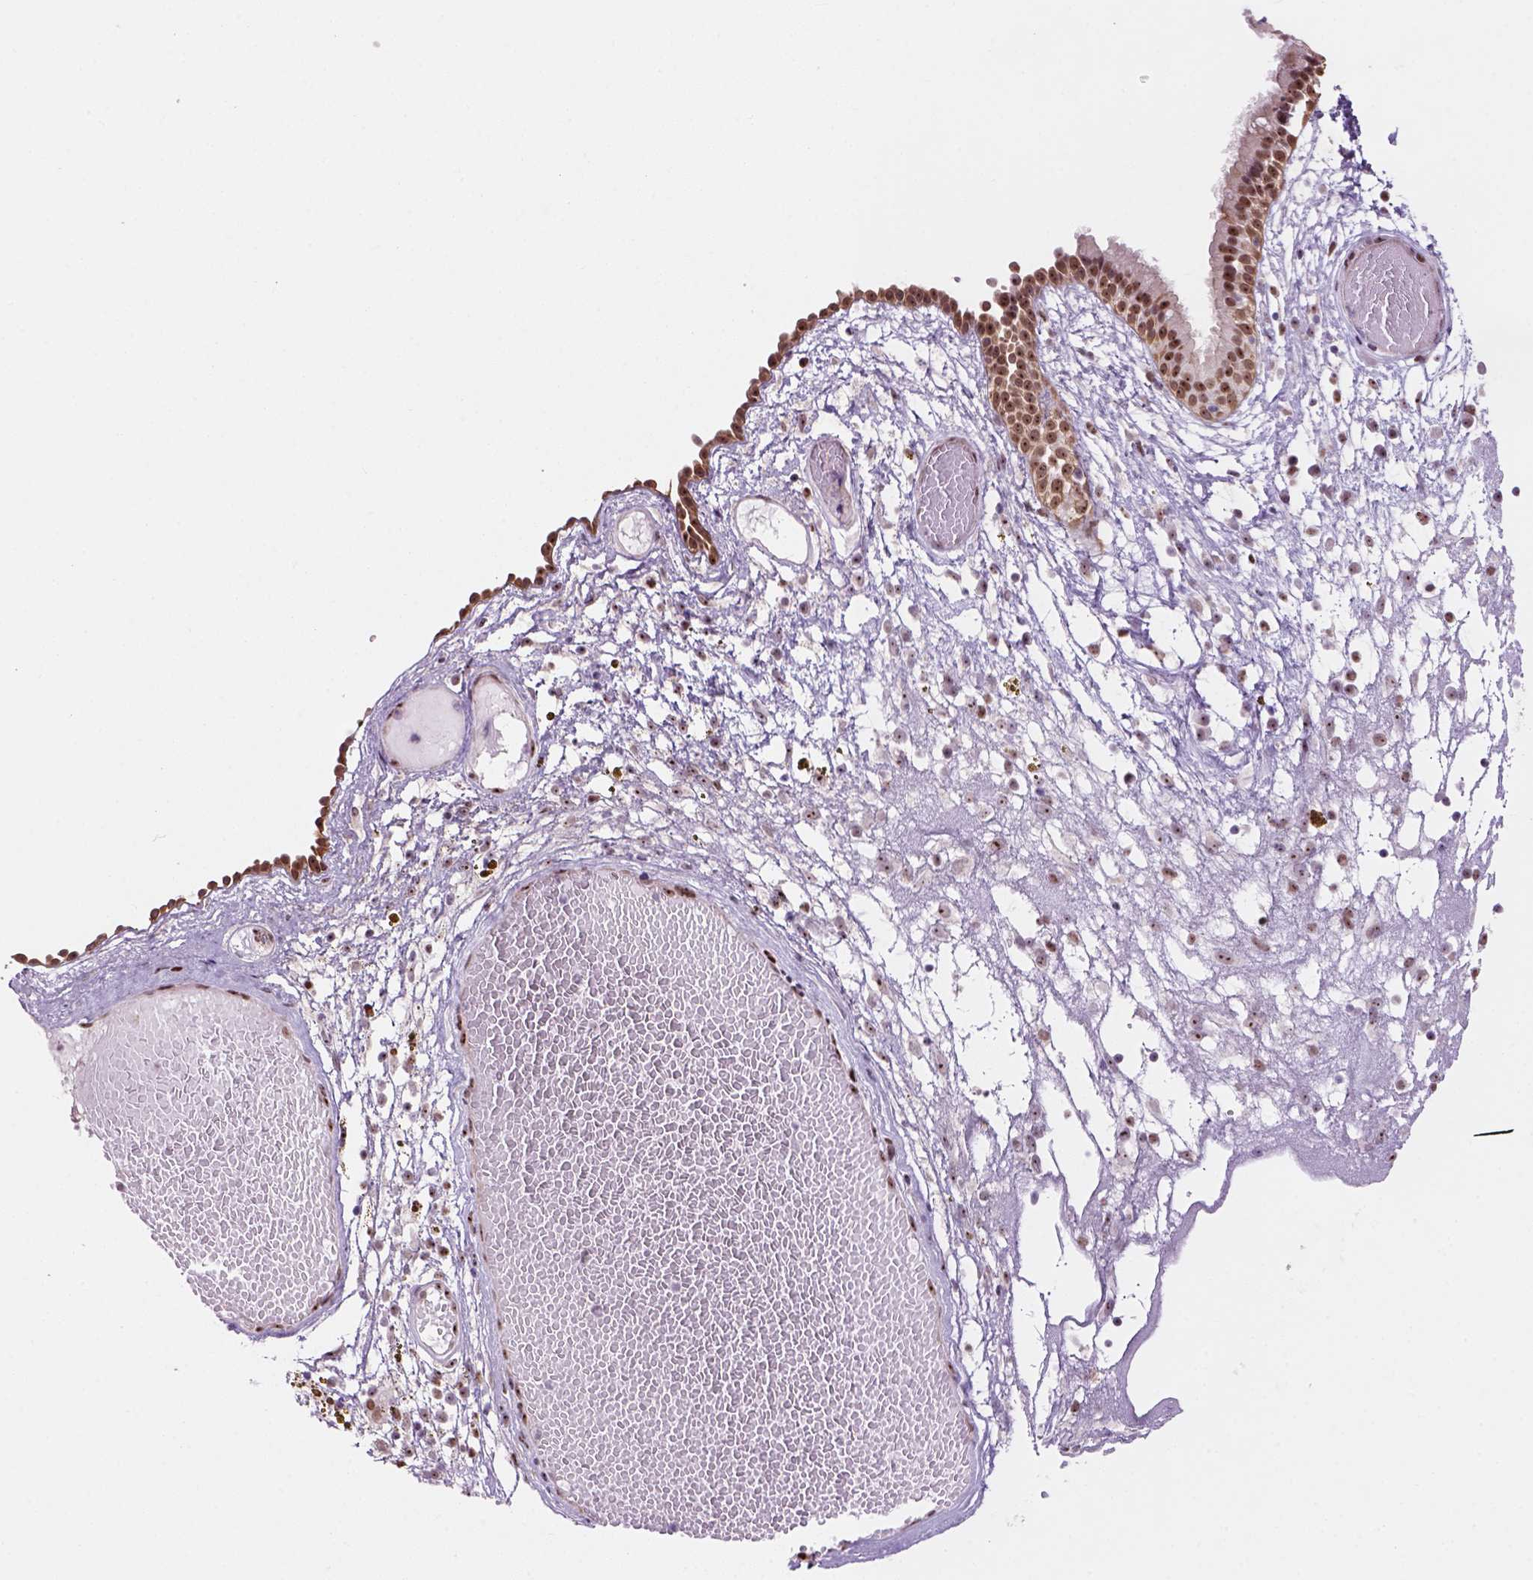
{"staining": {"intensity": "moderate", "quantity": ">75%", "location": "nuclear"}, "tissue": "nasopharynx", "cell_type": "Respiratory epithelial cells", "image_type": "normal", "snomed": [{"axis": "morphology", "description": "Normal tissue, NOS"}, {"axis": "topography", "description": "Nasopharynx"}], "caption": "IHC of unremarkable nasopharynx demonstrates medium levels of moderate nuclear staining in approximately >75% of respiratory epithelial cells. IHC stains the protein of interest in brown and the nuclei are stained blue.", "gene": "RRS1", "patient": {"sex": "male", "age": 24}}